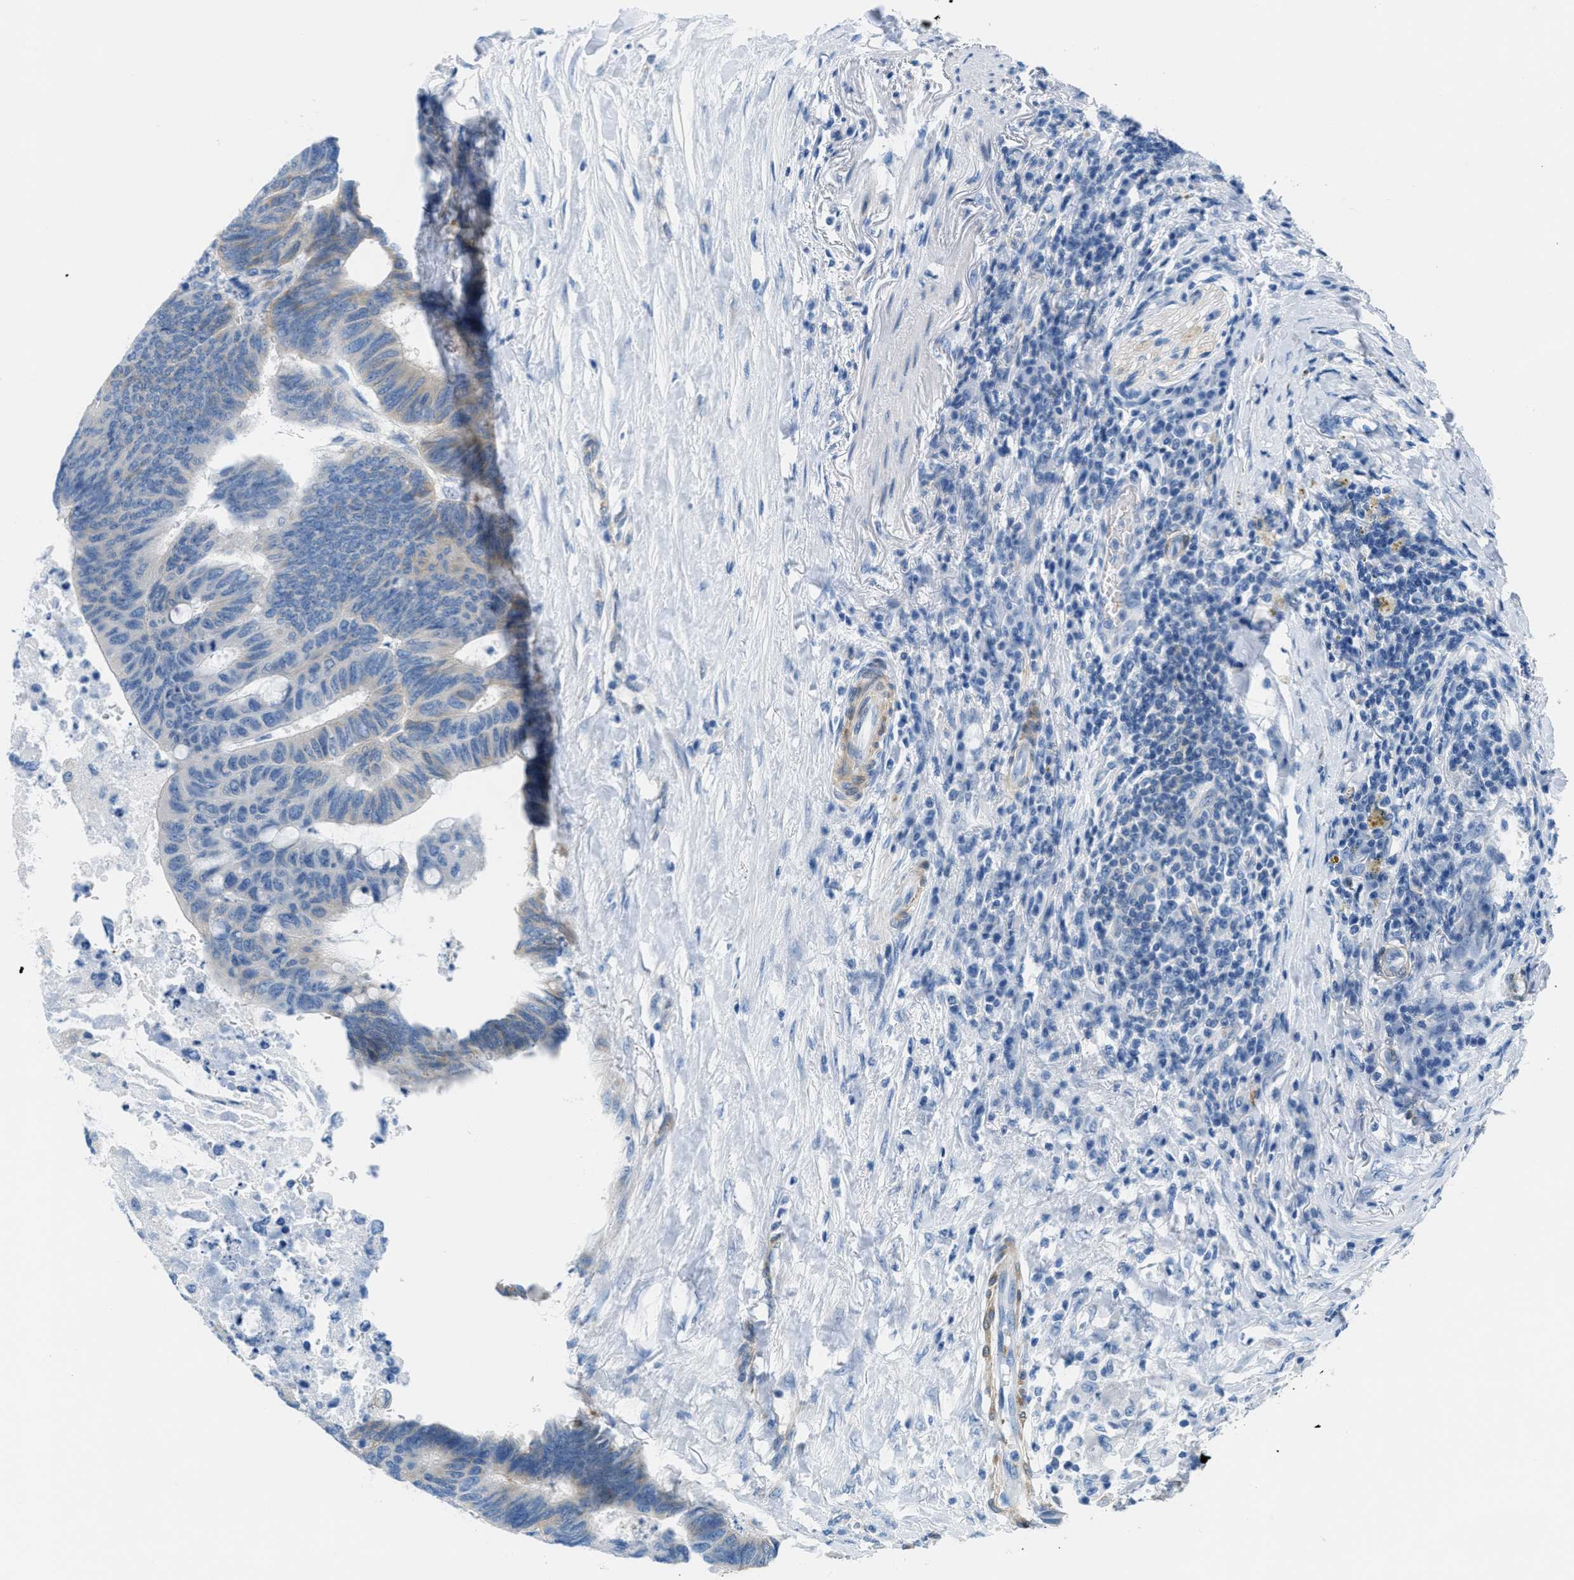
{"staining": {"intensity": "weak", "quantity": "<25%", "location": "cytoplasmic/membranous"}, "tissue": "colorectal cancer", "cell_type": "Tumor cells", "image_type": "cancer", "snomed": [{"axis": "morphology", "description": "Normal tissue, NOS"}, {"axis": "morphology", "description": "Adenocarcinoma, NOS"}, {"axis": "topography", "description": "Rectum"}, {"axis": "topography", "description": "Peripheral nerve tissue"}], "caption": "High power microscopy image of an immunohistochemistry image of colorectal cancer (adenocarcinoma), revealing no significant positivity in tumor cells.", "gene": "MAPRE2", "patient": {"sex": "male", "age": 92}}